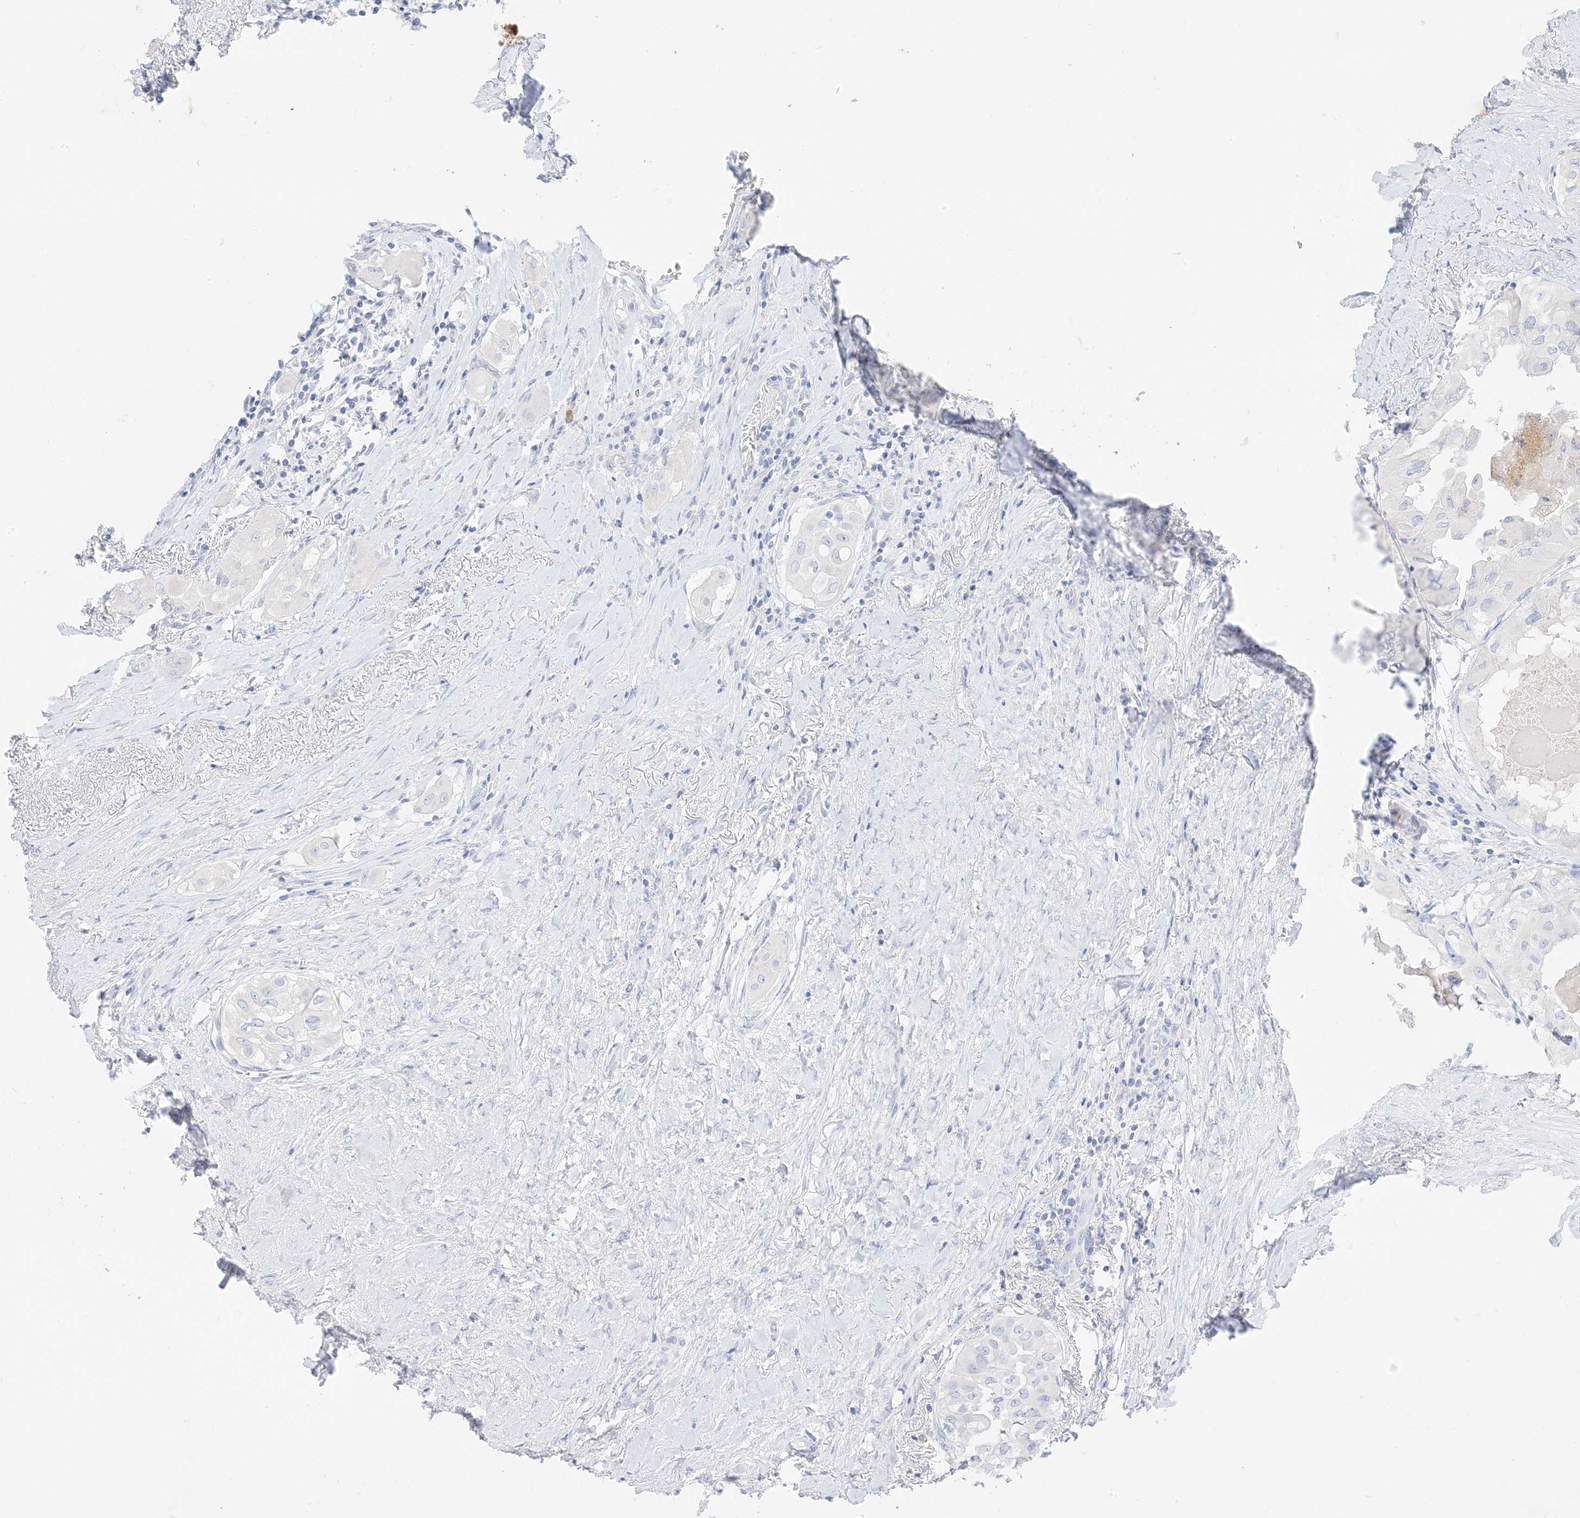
{"staining": {"intensity": "negative", "quantity": "none", "location": "none"}, "tissue": "thyroid cancer", "cell_type": "Tumor cells", "image_type": "cancer", "snomed": [{"axis": "morphology", "description": "Papillary adenocarcinoma, NOS"}, {"axis": "topography", "description": "Thyroid gland"}], "caption": "High power microscopy histopathology image of an immunohistochemistry (IHC) photomicrograph of thyroid cancer, revealing no significant staining in tumor cells. (IHC, brightfield microscopy, high magnification).", "gene": "MUC17", "patient": {"sex": "female", "age": 59}}